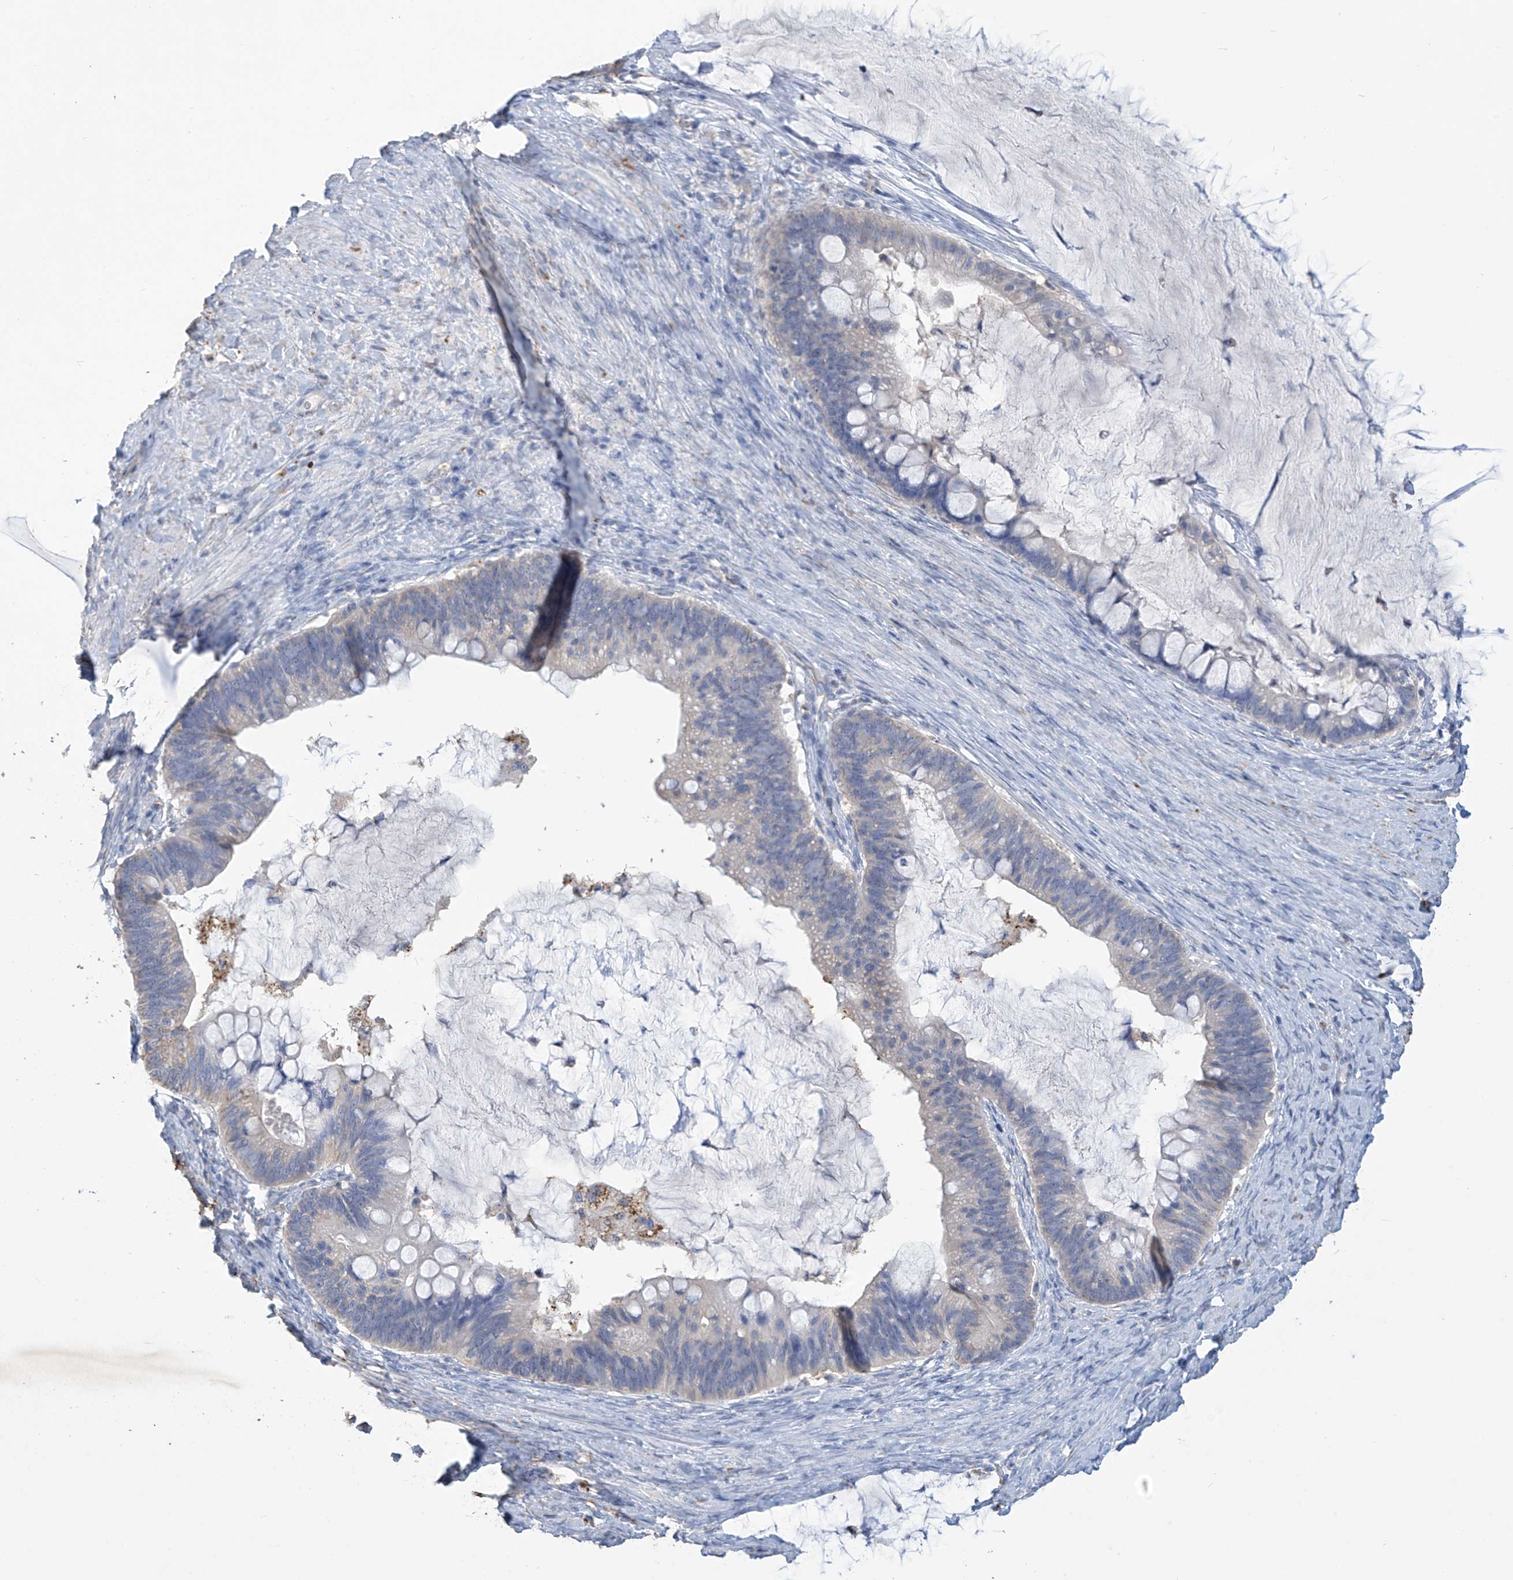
{"staining": {"intensity": "negative", "quantity": "none", "location": "none"}, "tissue": "ovarian cancer", "cell_type": "Tumor cells", "image_type": "cancer", "snomed": [{"axis": "morphology", "description": "Cystadenocarcinoma, mucinous, NOS"}, {"axis": "topography", "description": "Ovary"}], "caption": "The micrograph shows no staining of tumor cells in mucinous cystadenocarcinoma (ovarian). Brightfield microscopy of immunohistochemistry (IHC) stained with DAB (brown) and hematoxylin (blue), captured at high magnification.", "gene": "OGT", "patient": {"sex": "female", "age": 61}}